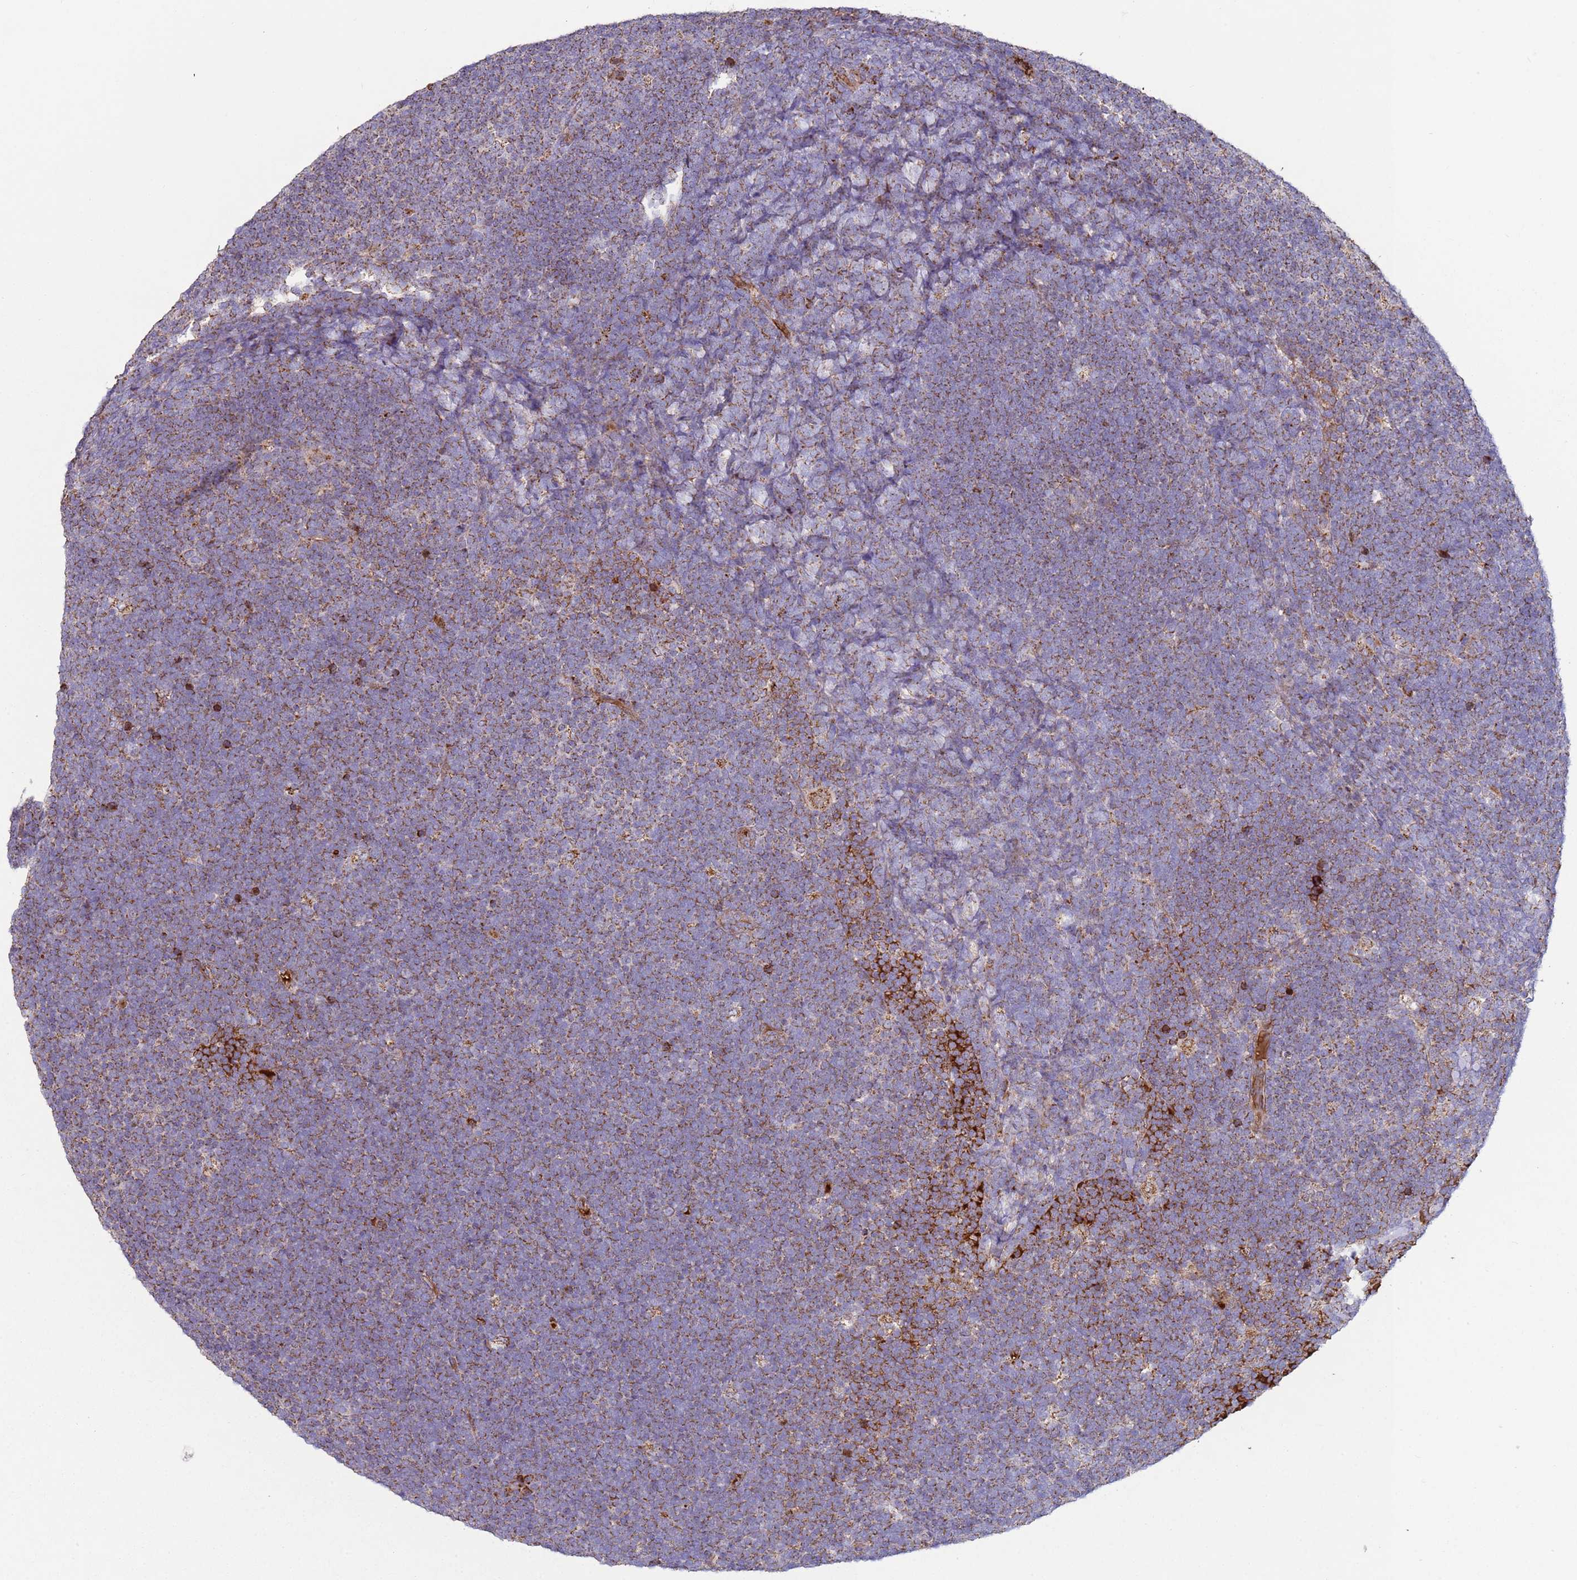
{"staining": {"intensity": "moderate", "quantity": "25%-75%", "location": "cytoplasmic/membranous"}, "tissue": "lymphoma", "cell_type": "Tumor cells", "image_type": "cancer", "snomed": [{"axis": "morphology", "description": "Malignant lymphoma, non-Hodgkin's type, High grade"}, {"axis": "topography", "description": "Lymph node"}], "caption": "Tumor cells display medium levels of moderate cytoplasmic/membranous expression in about 25%-75% of cells in human lymphoma. Using DAB (brown) and hematoxylin (blue) stains, captured at high magnification using brightfield microscopy.", "gene": "FBXO33", "patient": {"sex": "male", "age": 13}}